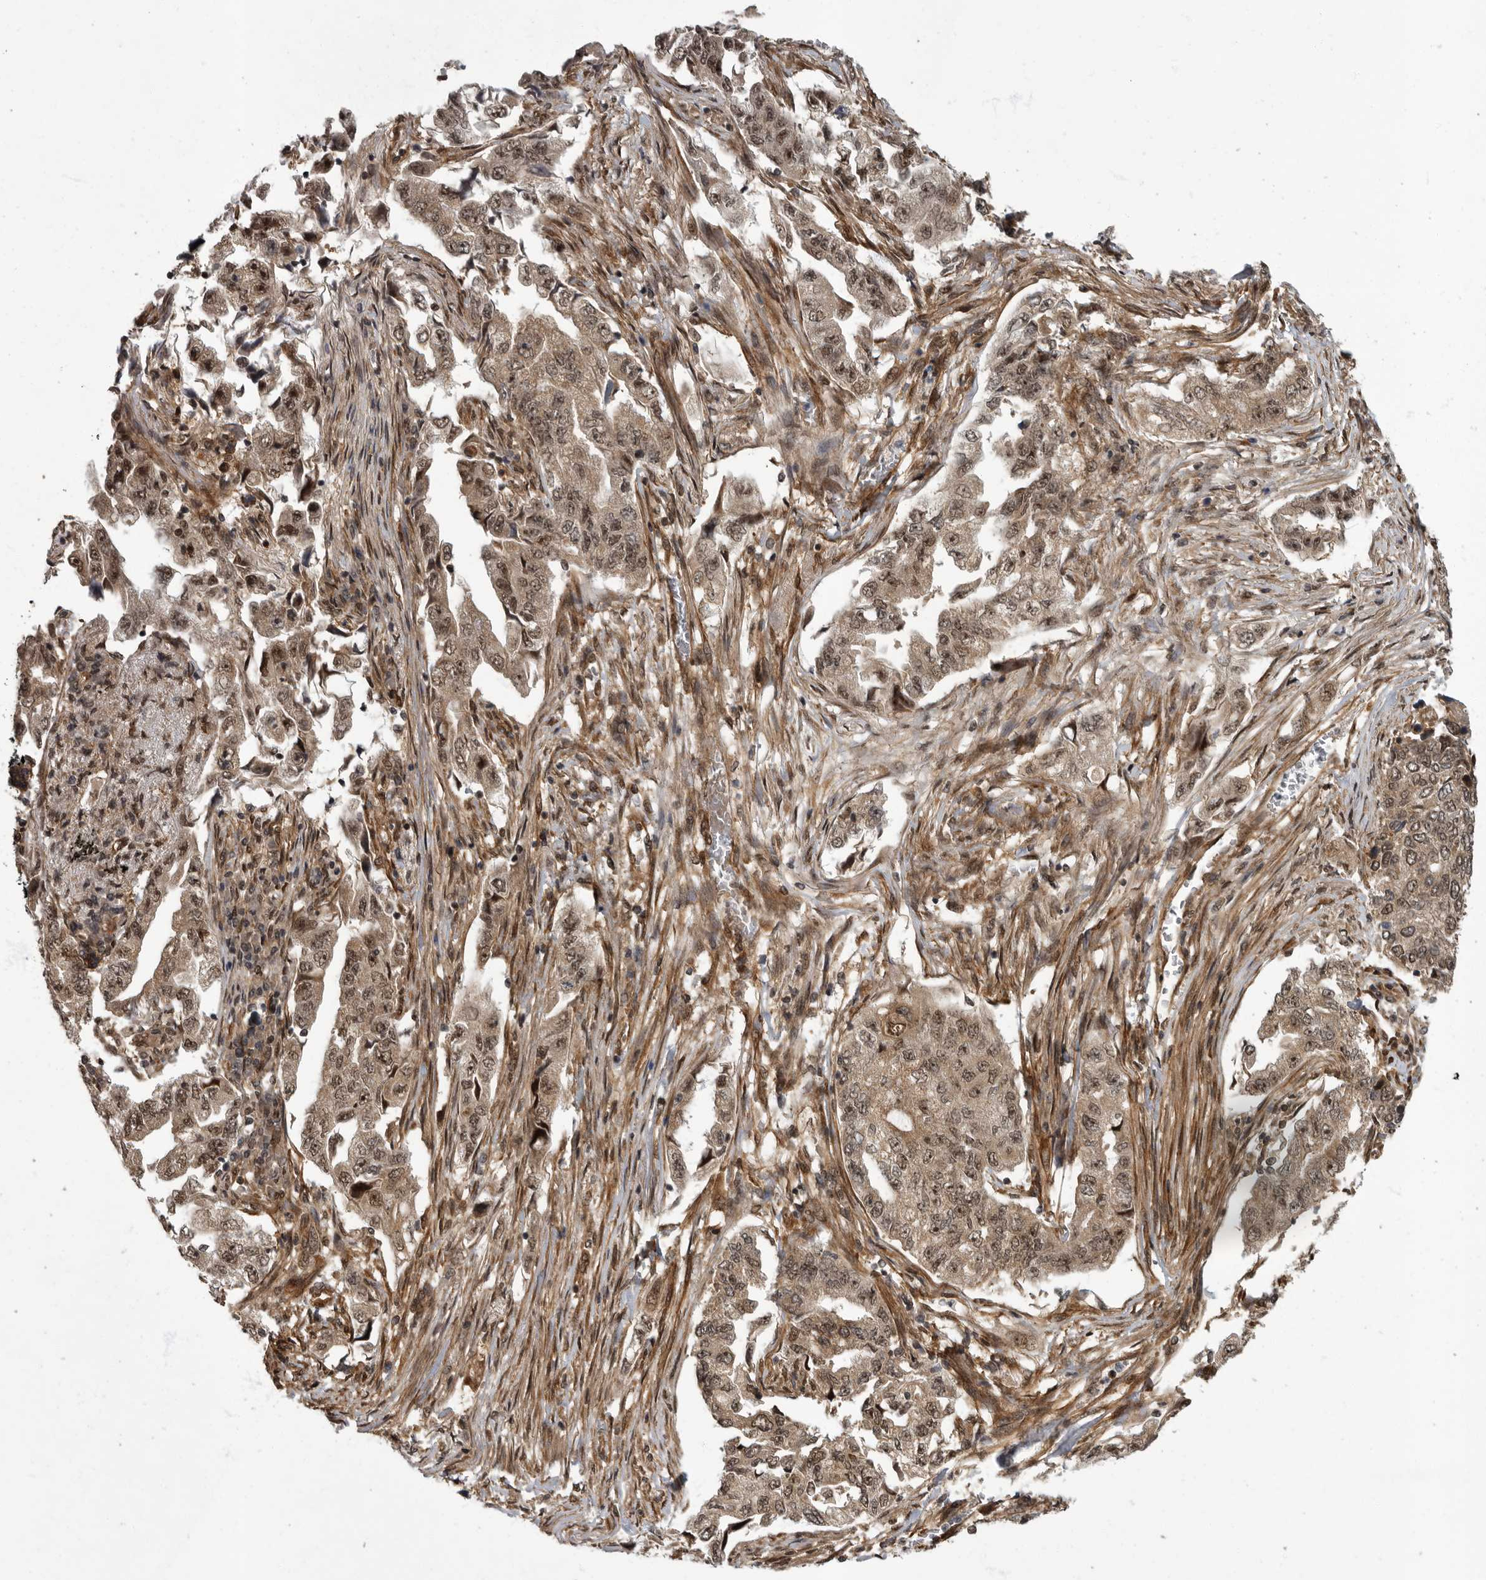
{"staining": {"intensity": "moderate", "quantity": ">75%", "location": "cytoplasmic/membranous,nuclear"}, "tissue": "lung cancer", "cell_type": "Tumor cells", "image_type": "cancer", "snomed": [{"axis": "morphology", "description": "Adenocarcinoma, NOS"}, {"axis": "topography", "description": "Lung"}], "caption": "DAB immunohistochemical staining of adenocarcinoma (lung) shows moderate cytoplasmic/membranous and nuclear protein expression in about >75% of tumor cells. Using DAB (brown) and hematoxylin (blue) stains, captured at high magnification using brightfield microscopy.", "gene": "VPS50", "patient": {"sex": "female", "age": 51}}